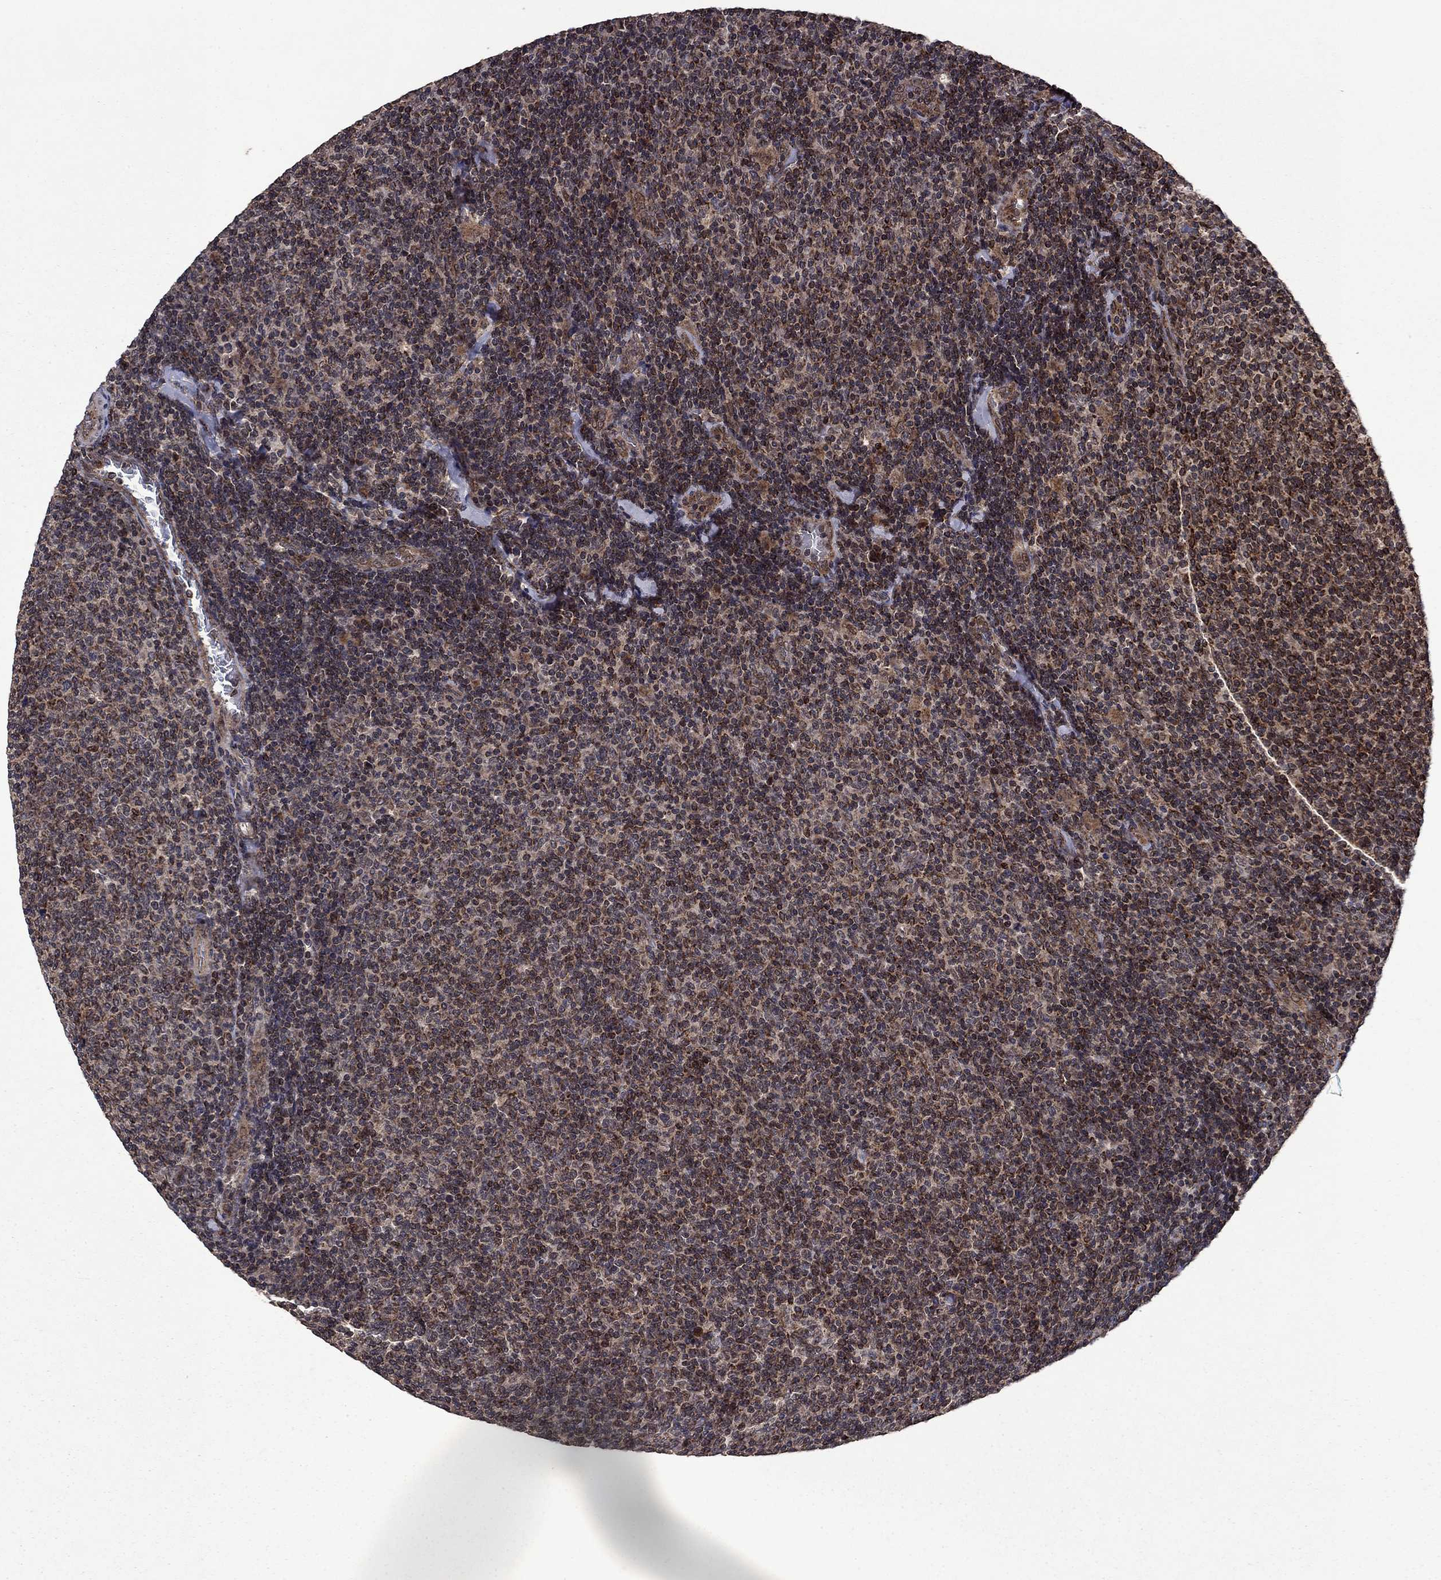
{"staining": {"intensity": "negative", "quantity": "none", "location": "none"}, "tissue": "lymphoma", "cell_type": "Tumor cells", "image_type": "cancer", "snomed": [{"axis": "morphology", "description": "Malignant lymphoma, non-Hodgkin's type, Low grade"}, {"axis": "topography", "description": "Lymph node"}], "caption": "Tumor cells show no significant staining in malignant lymphoma, non-Hodgkin's type (low-grade). (DAB (3,3'-diaminobenzidine) IHC visualized using brightfield microscopy, high magnification).", "gene": "DHRS1", "patient": {"sex": "male", "age": 52}}